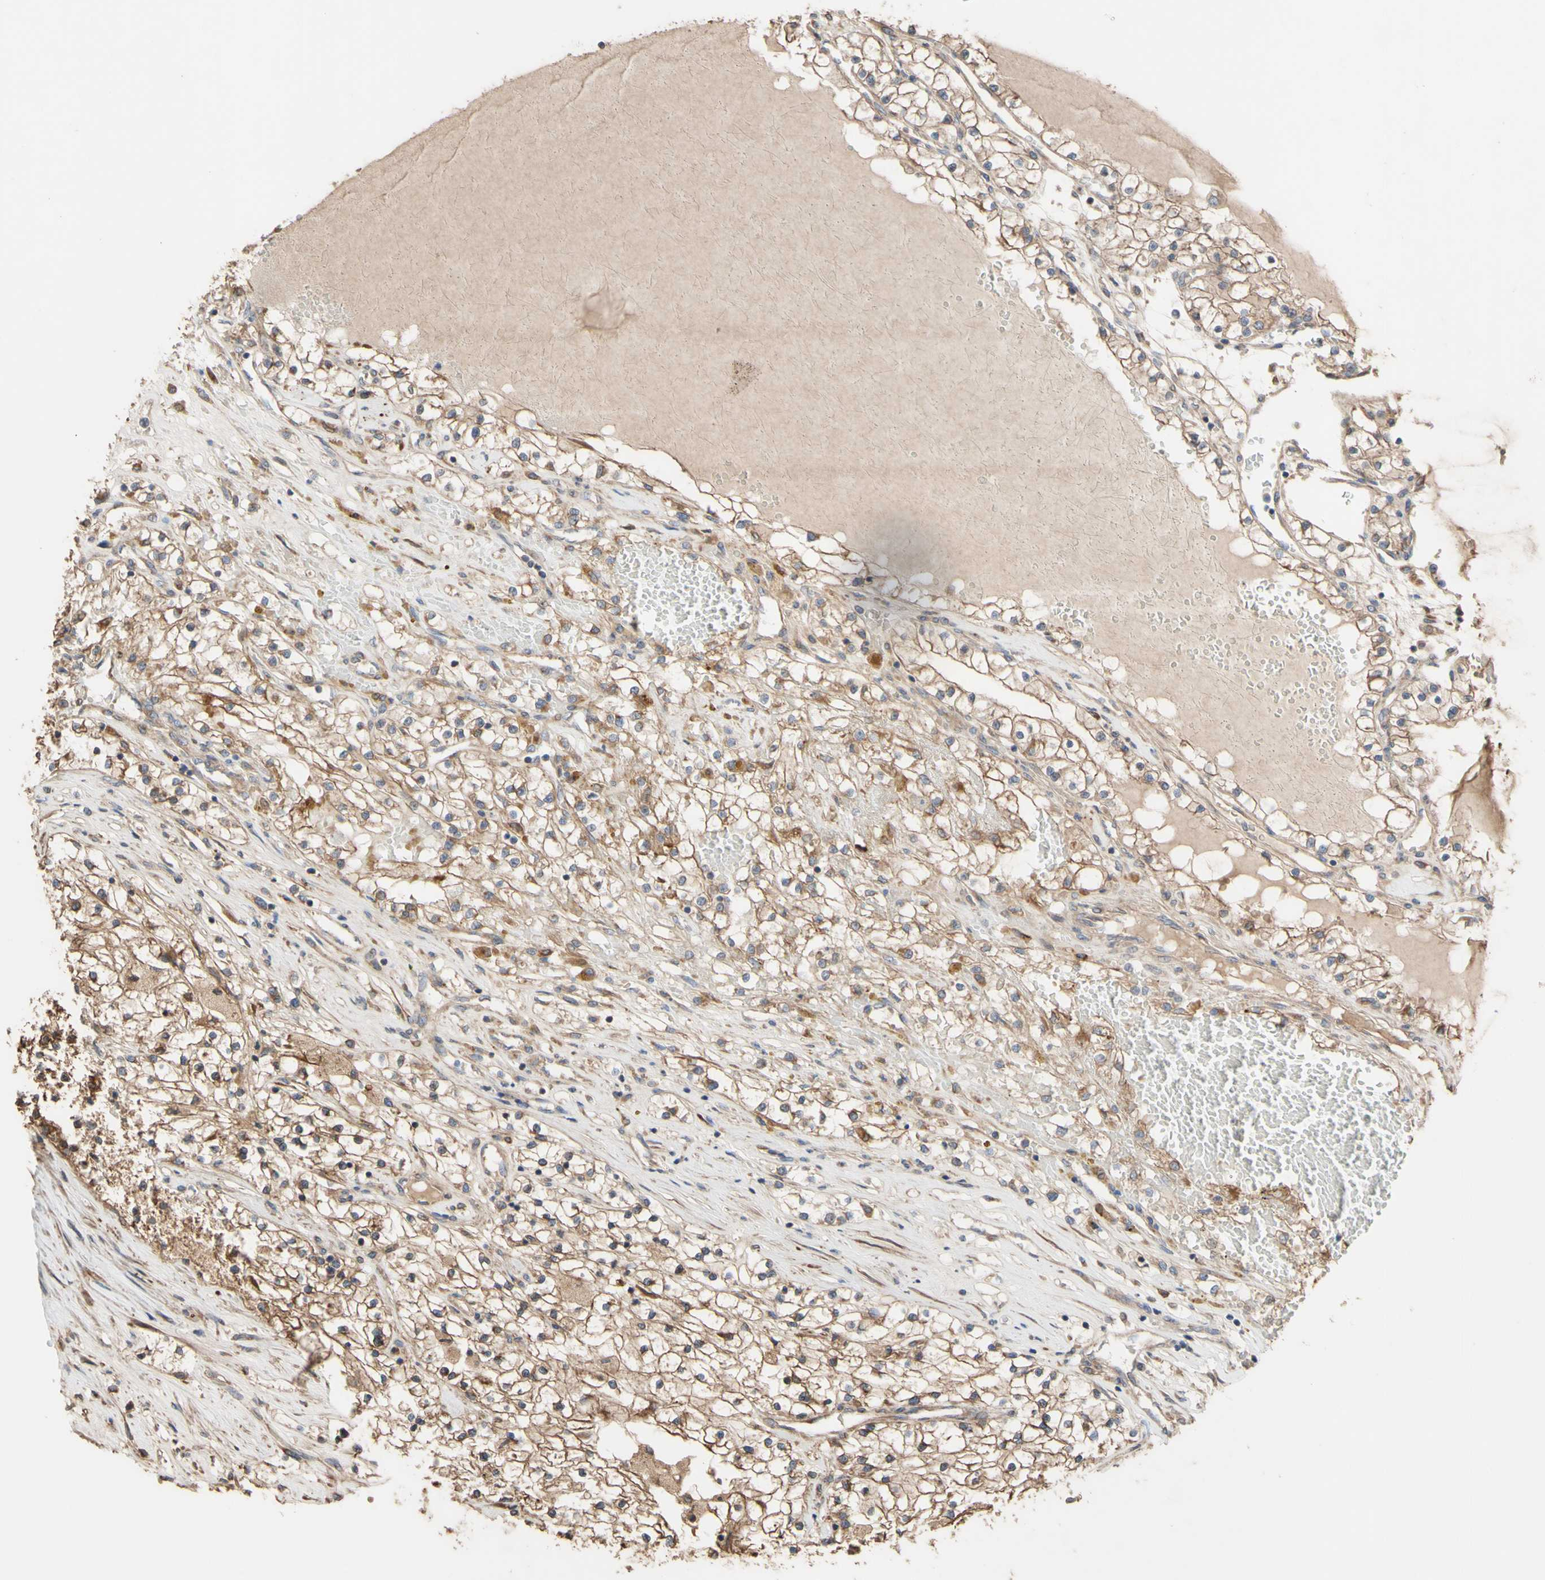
{"staining": {"intensity": "moderate", "quantity": ">75%", "location": "cytoplasmic/membranous"}, "tissue": "renal cancer", "cell_type": "Tumor cells", "image_type": "cancer", "snomed": [{"axis": "morphology", "description": "Adenocarcinoma, NOS"}, {"axis": "topography", "description": "Kidney"}], "caption": "Immunohistochemistry (IHC) (DAB (3,3'-diaminobenzidine)) staining of human renal adenocarcinoma shows moderate cytoplasmic/membranous protein positivity in about >75% of tumor cells.", "gene": "NECTIN3", "patient": {"sex": "male", "age": 68}}